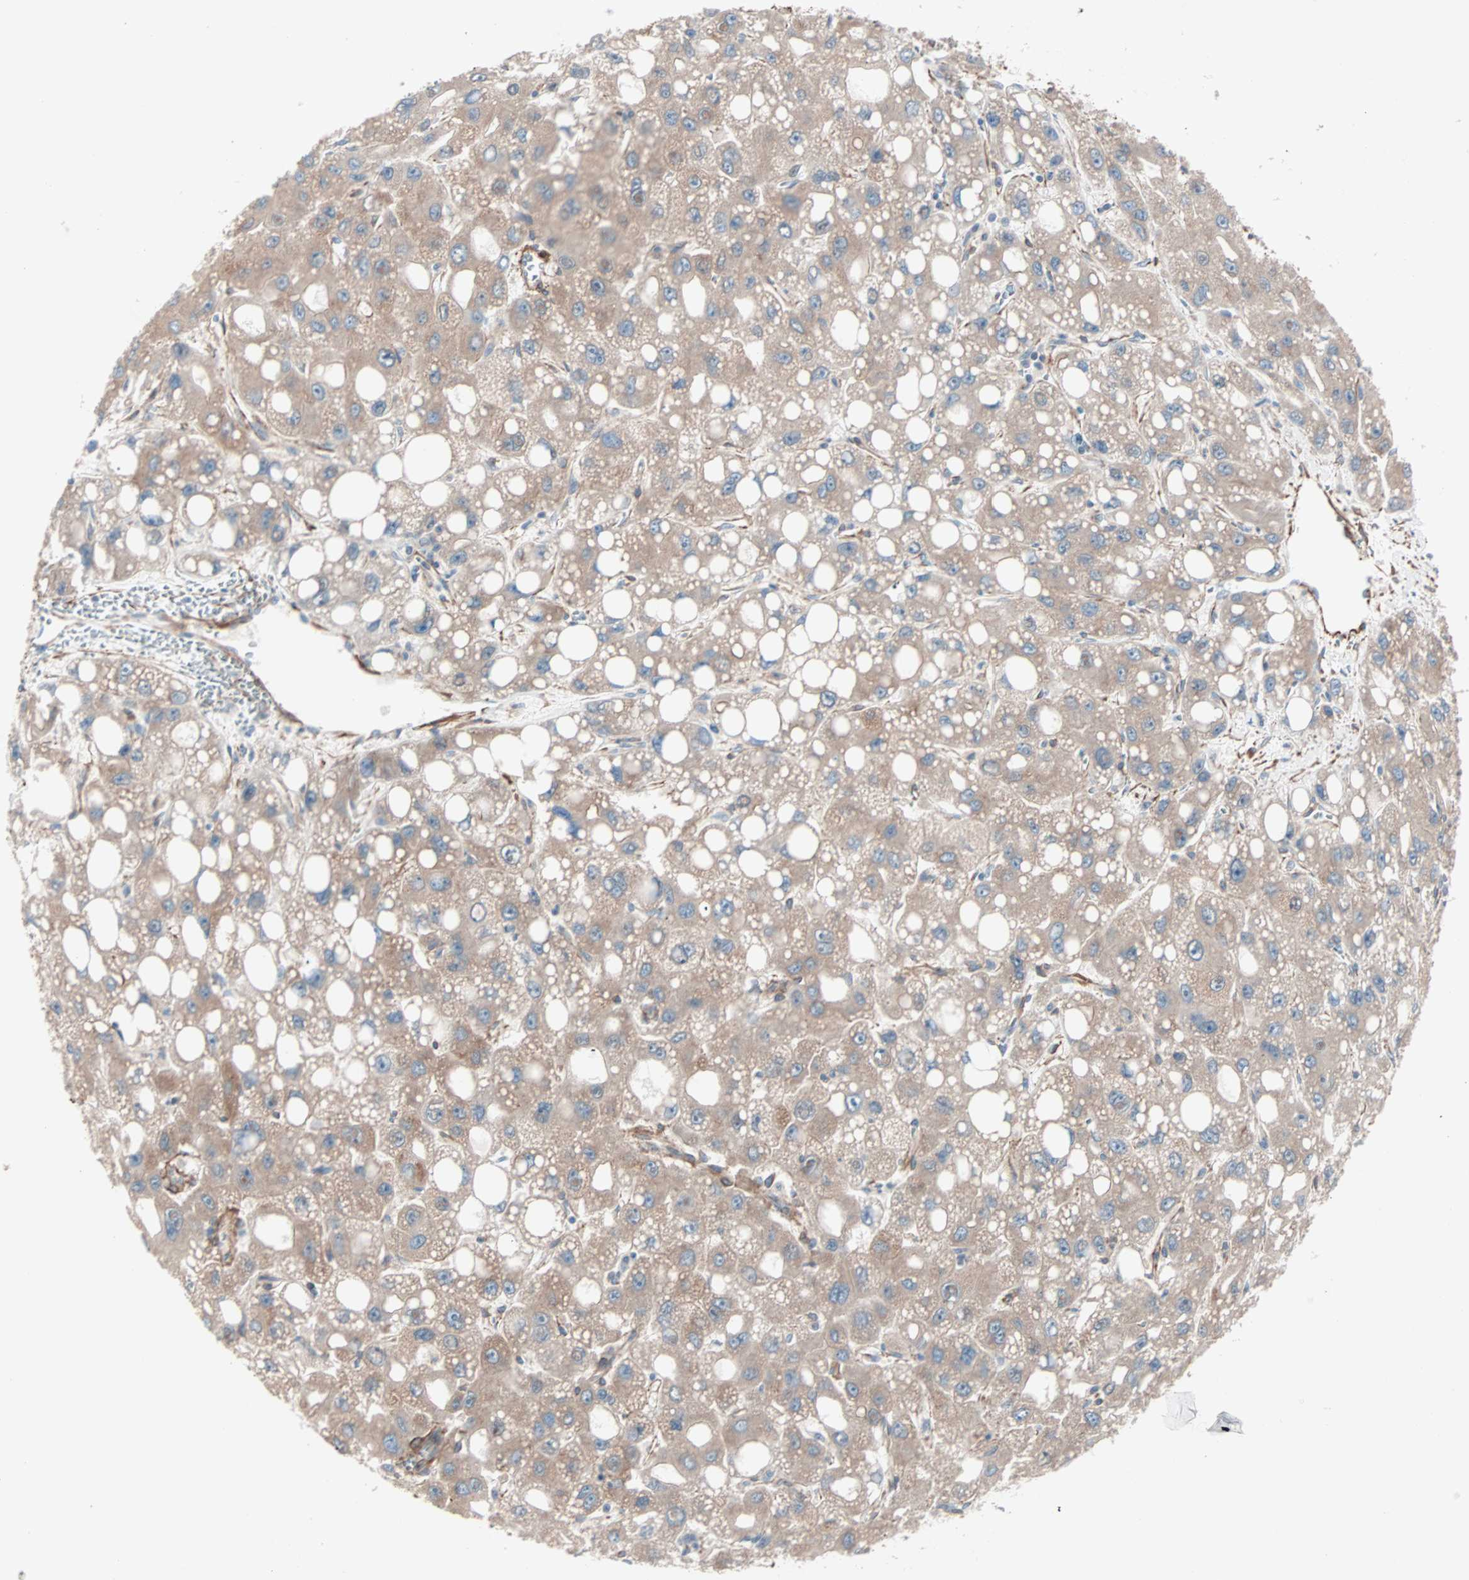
{"staining": {"intensity": "weak", "quantity": ">75%", "location": "cytoplasmic/membranous"}, "tissue": "liver cancer", "cell_type": "Tumor cells", "image_type": "cancer", "snomed": [{"axis": "morphology", "description": "Carcinoma, Hepatocellular, NOS"}, {"axis": "topography", "description": "Liver"}], "caption": "There is low levels of weak cytoplasmic/membranous expression in tumor cells of liver hepatocellular carcinoma, as demonstrated by immunohistochemical staining (brown color).", "gene": "ALG5", "patient": {"sex": "male", "age": 55}}